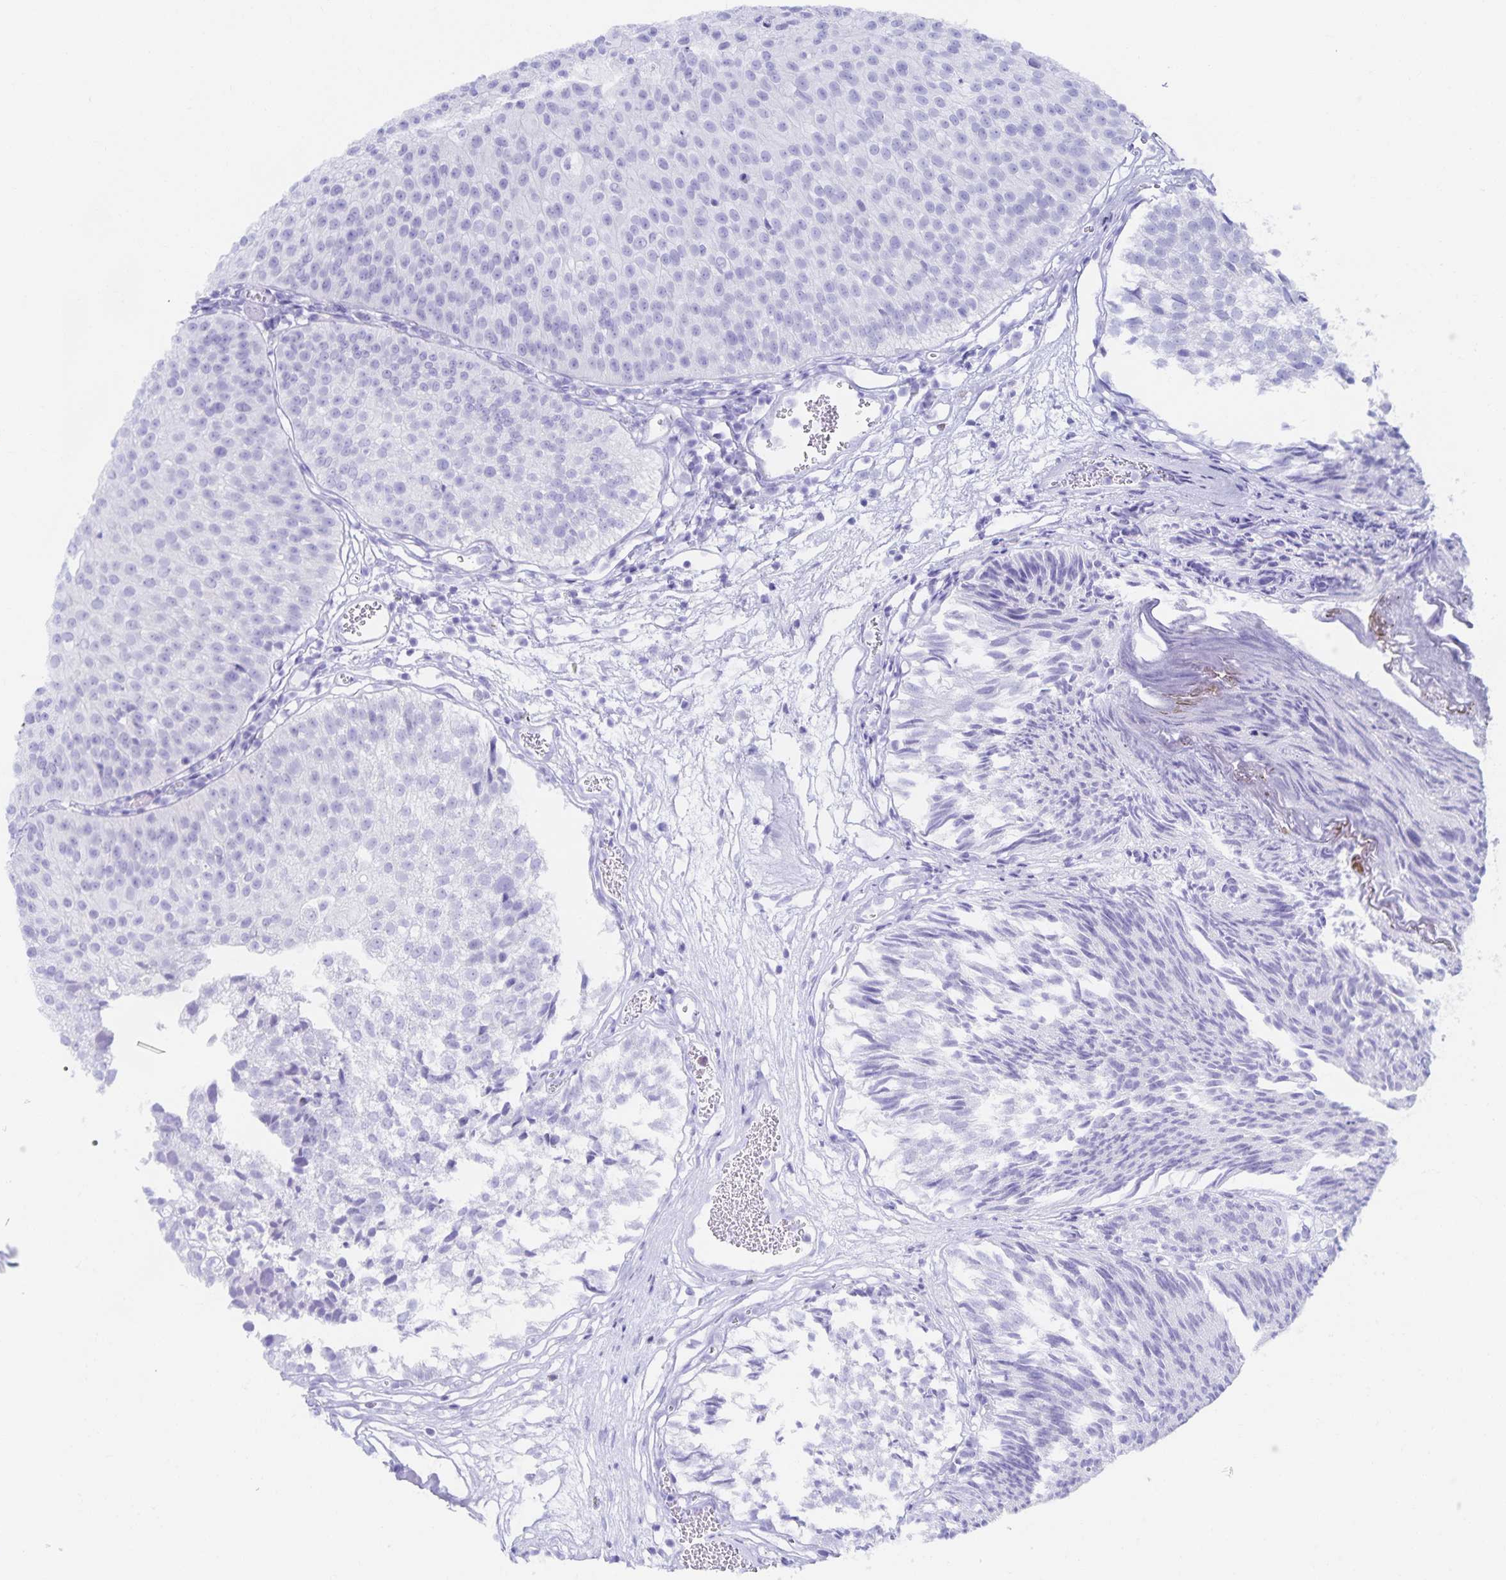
{"staining": {"intensity": "negative", "quantity": "none", "location": "none"}, "tissue": "urothelial cancer", "cell_type": "Tumor cells", "image_type": "cancer", "snomed": [{"axis": "morphology", "description": "Urothelial carcinoma, Low grade"}, {"axis": "topography", "description": "Urinary bladder"}], "caption": "IHC histopathology image of human low-grade urothelial carcinoma stained for a protein (brown), which displays no expression in tumor cells.", "gene": "SNTN", "patient": {"sex": "male", "age": 80}}